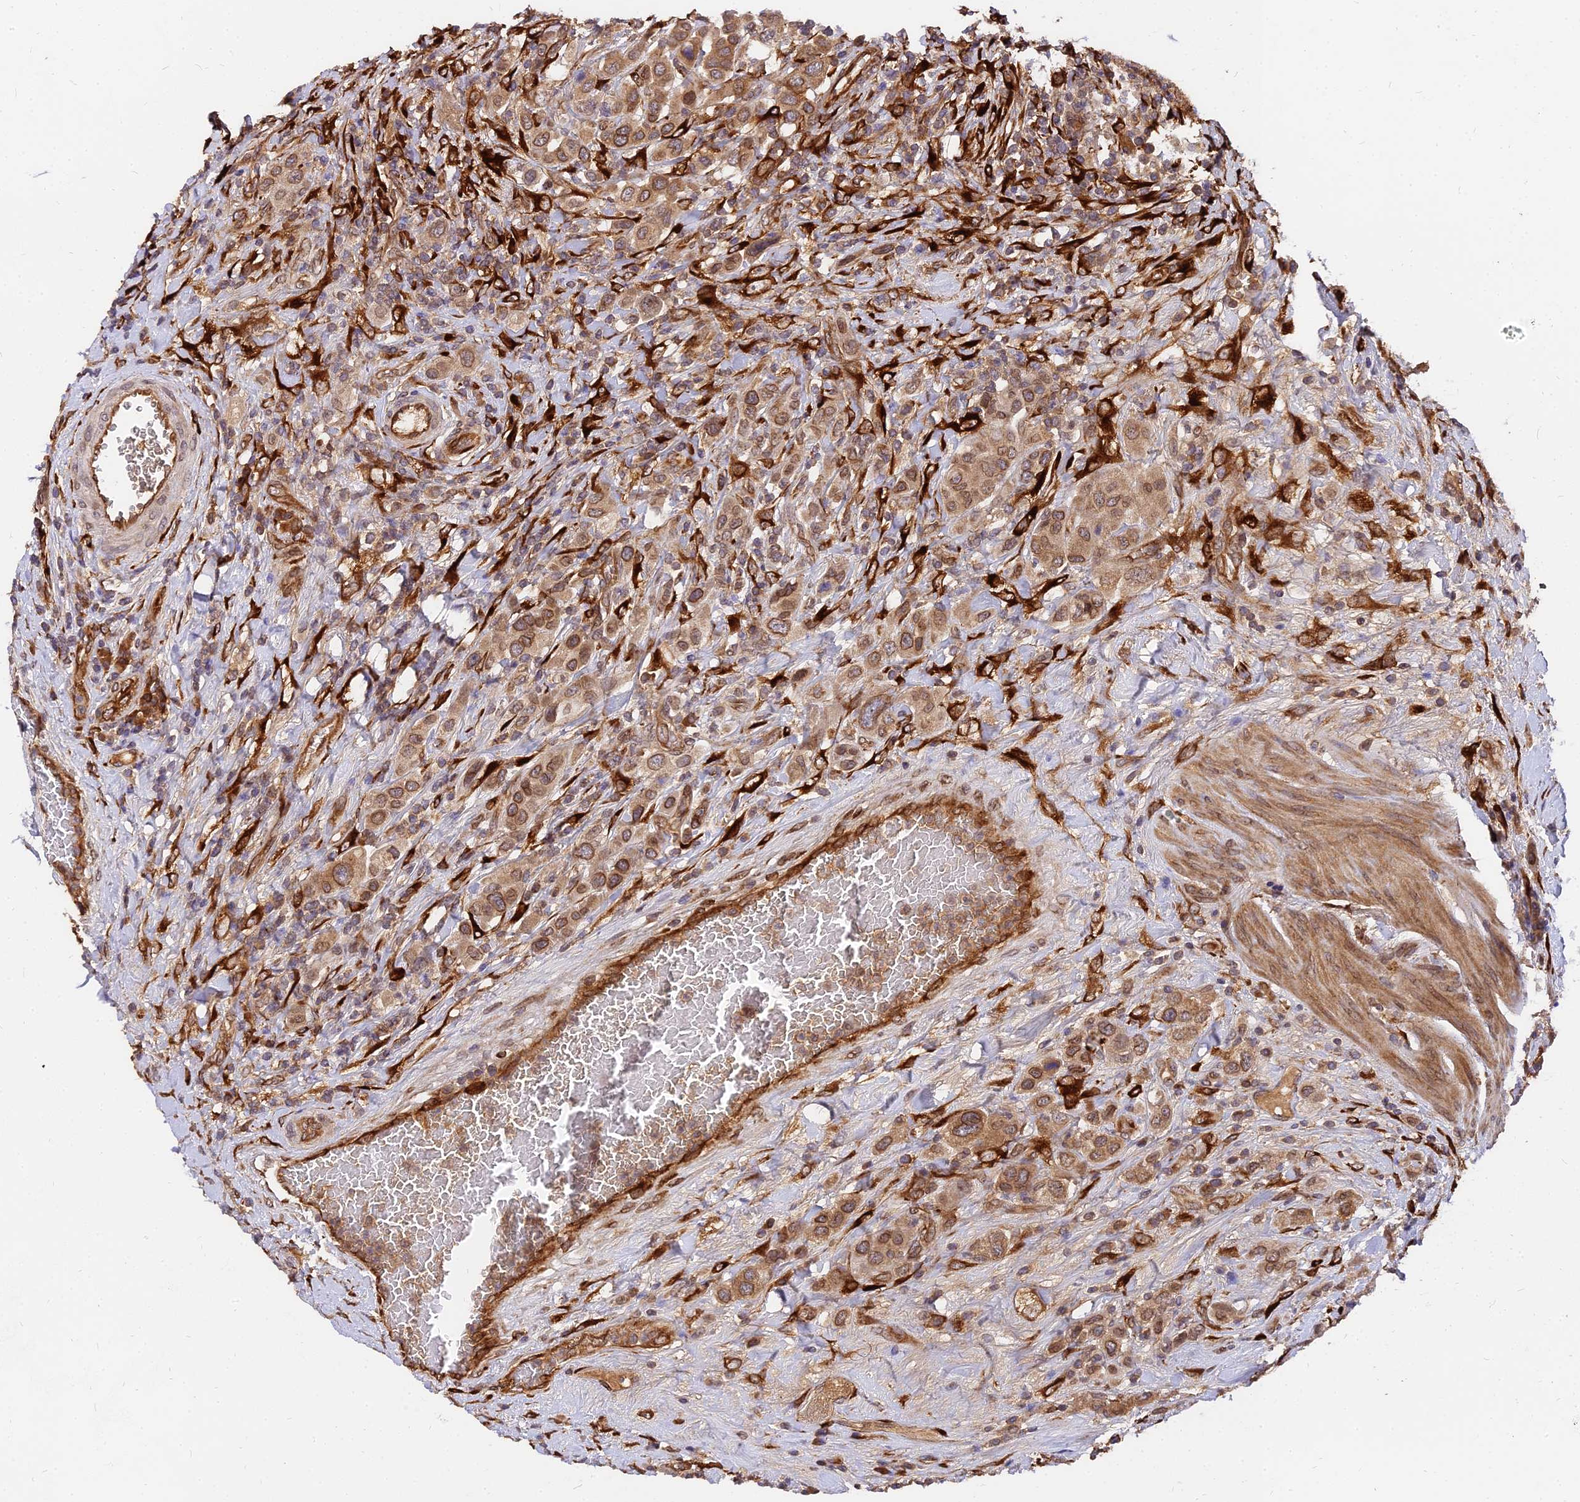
{"staining": {"intensity": "moderate", "quantity": ">75%", "location": "cytoplasmic/membranous"}, "tissue": "urothelial cancer", "cell_type": "Tumor cells", "image_type": "cancer", "snomed": [{"axis": "morphology", "description": "Urothelial carcinoma, High grade"}, {"axis": "topography", "description": "Urinary bladder"}], "caption": "A histopathology image showing moderate cytoplasmic/membranous expression in approximately >75% of tumor cells in urothelial cancer, as visualized by brown immunohistochemical staining.", "gene": "PDE4D", "patient": {"sex": "male", "age": 50}}